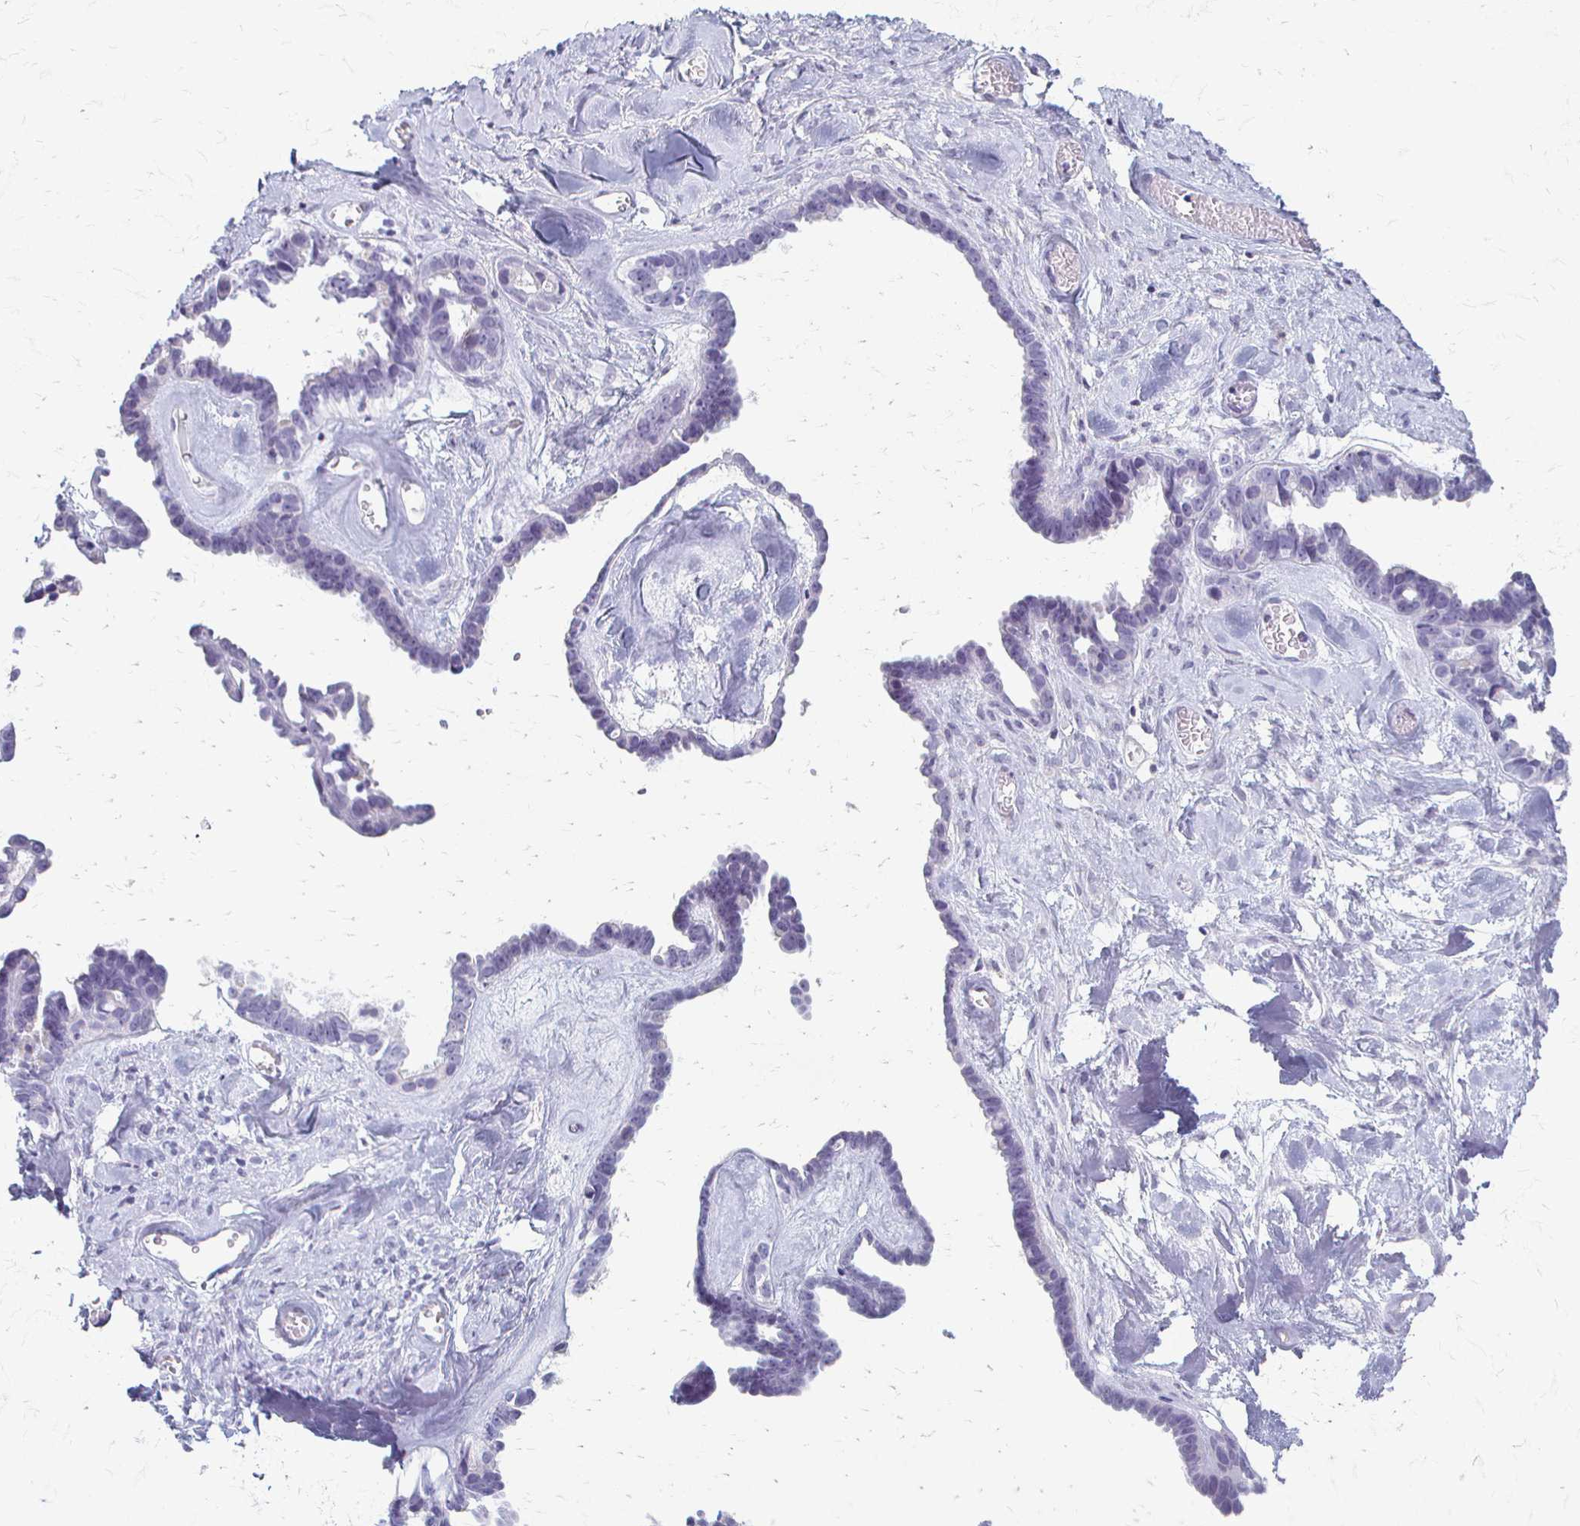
{"staining": {"intensity": "negative", "quantity": "none", "location": "none"}, "tissue": "ovarian cancer", "cell_type": "Tumor cells", "image_type": "cancer", "snomed": [{"axis": "morphology", "description": "Cystadenocarcinoma, serous, NOS"}, {"axis": "topography", "description": "Ovary"}], "caption": "This is an IHC image of human serous cystadenocarcinoma (ovarian). There is no staining in tumor cells.", "gene": "ACP5", "patient": {"sex": "female", "age": 69}}